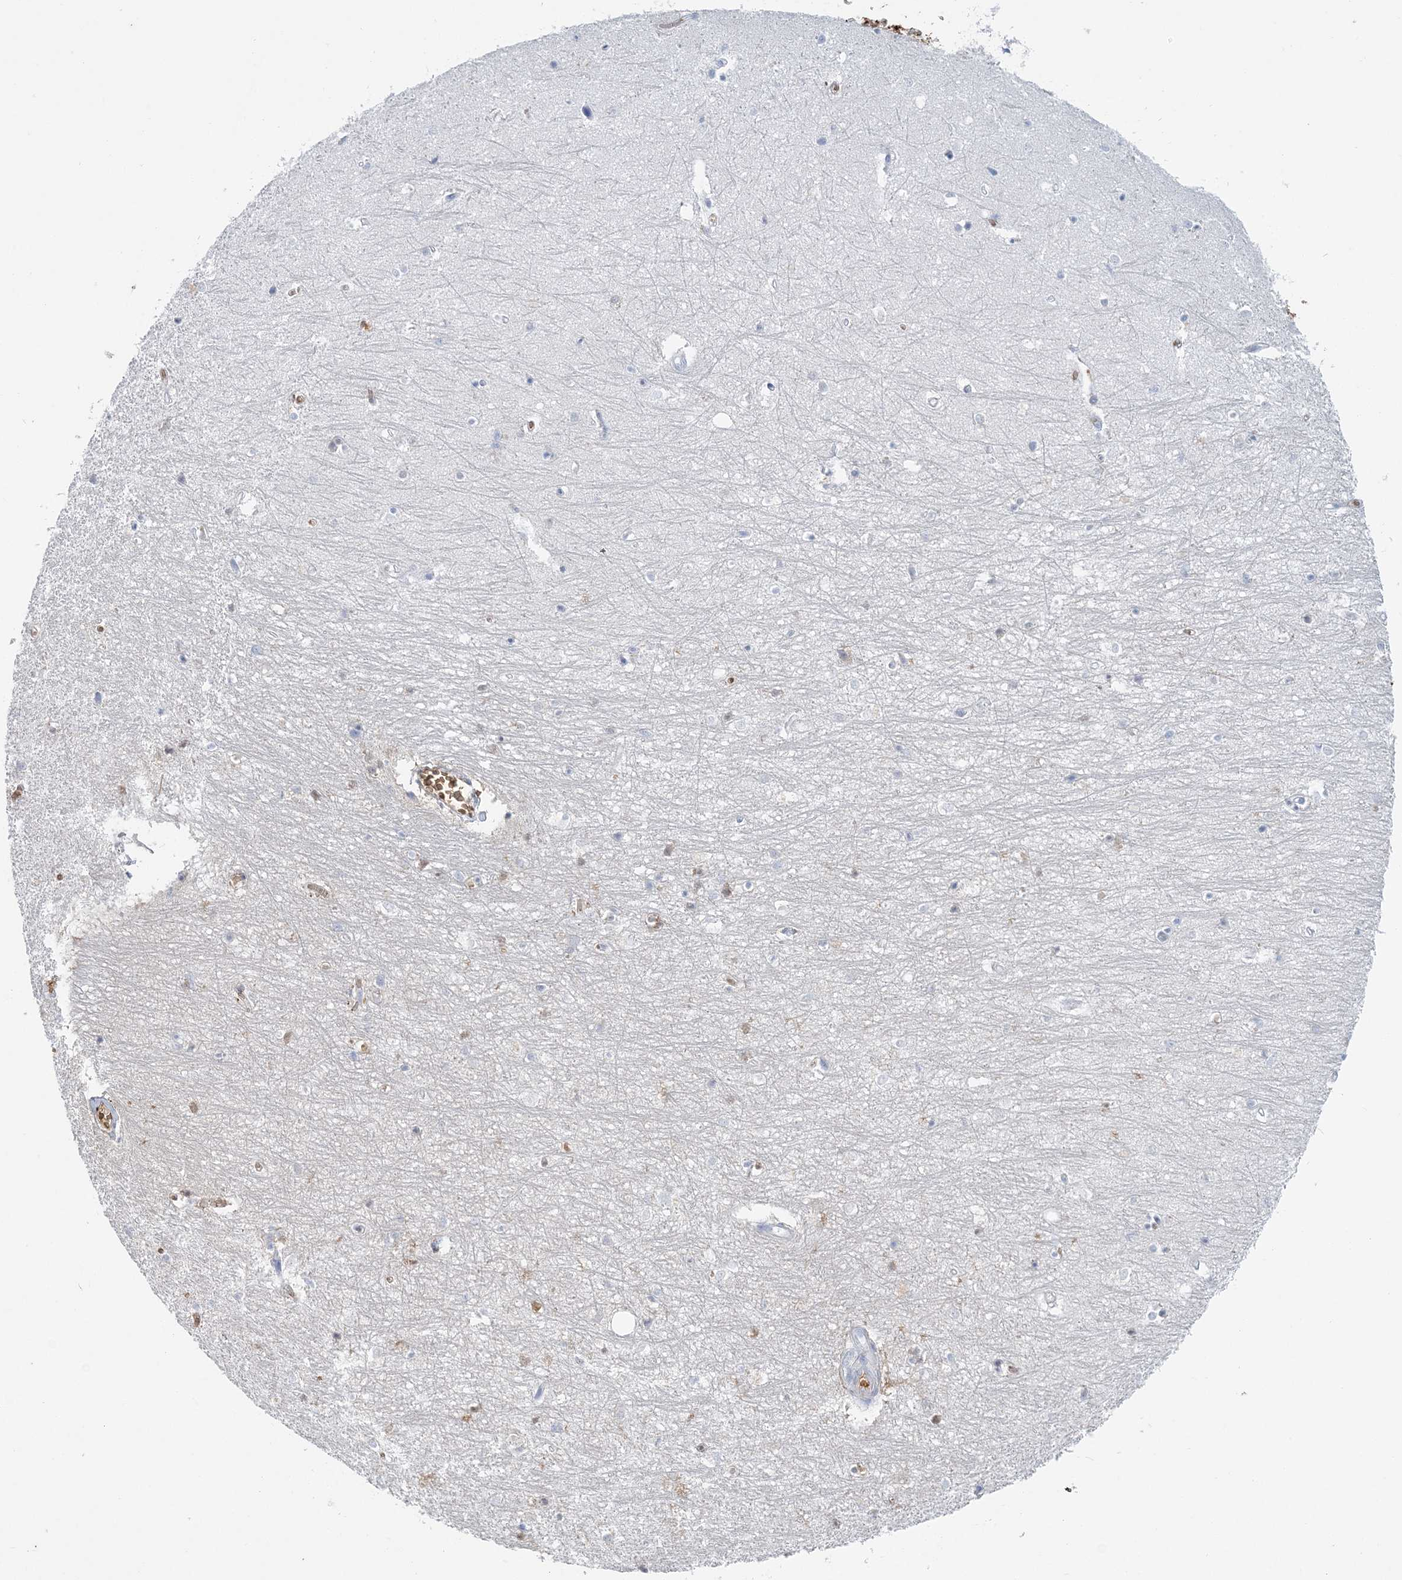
{"staining": {"intensity": "negative", "quantity": "none", "location": "none"}, "tissue": "hippocampus", "cell_type": "Glial cells", "image_type": "normal", "snomed": [{"axis": "morphology", "description": "Normal tissue, NOS"}, {"axis": "topography", "description": "Hippocampus"}], "caption": "DAB (3,3'-diaminobenzidine) immunohistochemical staining of unremarkable human hippocampus shows no significant staining in glial cells. The staining was performed using DAB (3,3'-diaminobenzidine) to visualize the protein expression in brown, while the nuclei were stained in blue with hematoxylin (Magnification: 20x).", "gene": "HBD", "patient": {"sex": "female", "age": 64}}